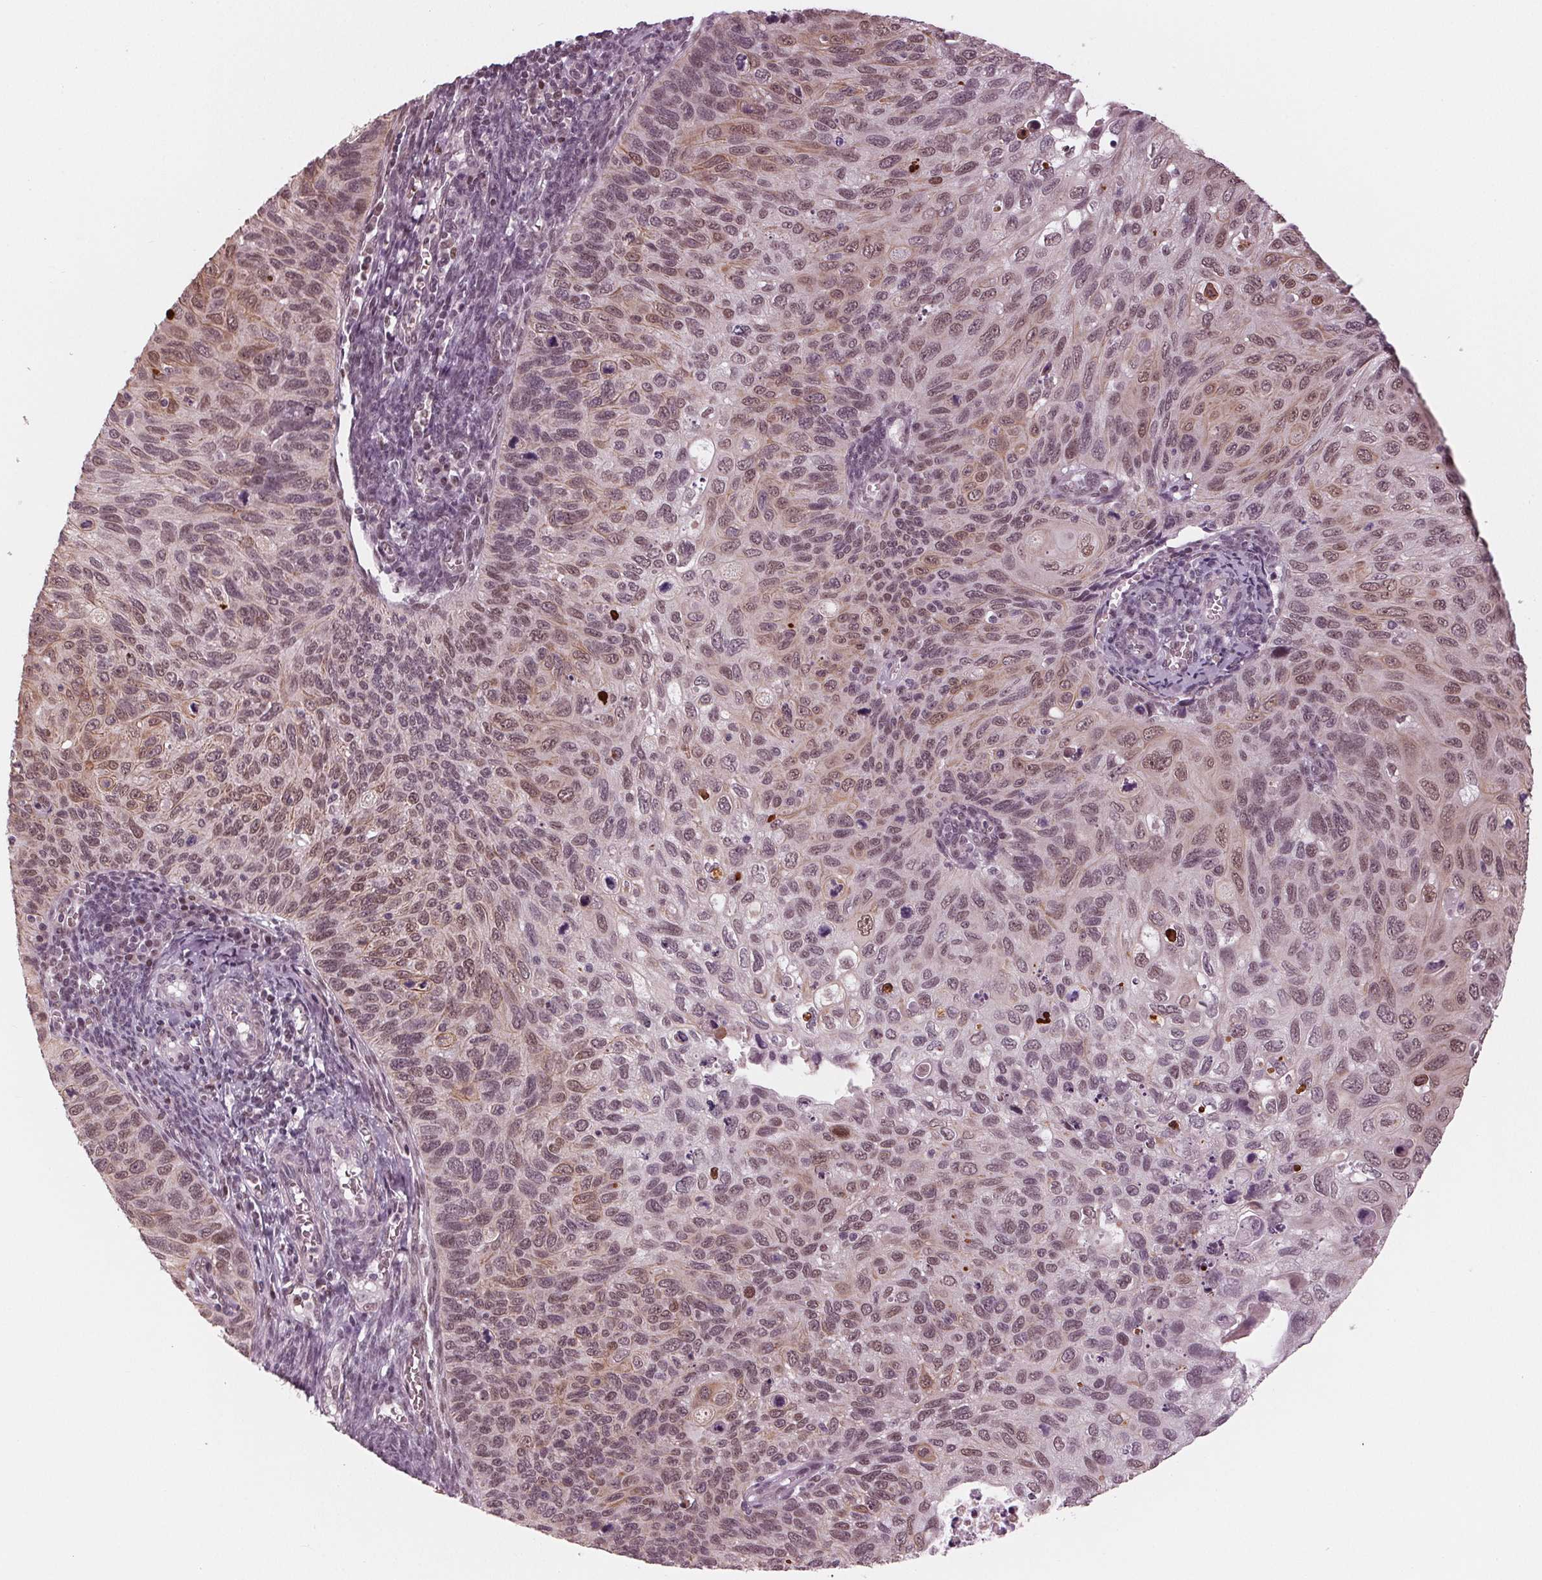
{"staining": {"intensity": "weak", "quantity": "25%-75%", "location": "nuclear"}, "tissue": "cervical cancer", "cell_type": "Tumor cells", "image_type": "cancer", "snomed": [{"axis": "morphology", "description": "Squamous cell carcinoma, NOS"}, {"axis": "topography", "description": "Cervix"}], "caption": "A photomicrograph of human cervical cancer stained for a protein exhibits weak nuclear brown staining in tumor cells. The staining was performed using DAB to visualize the protein expression in brown, while the nuclei were stained in blue with hematoxylin (Magnification: 20x).", "gene": "DNMT3L", "patient": {"sex": "female", "age": 70}}